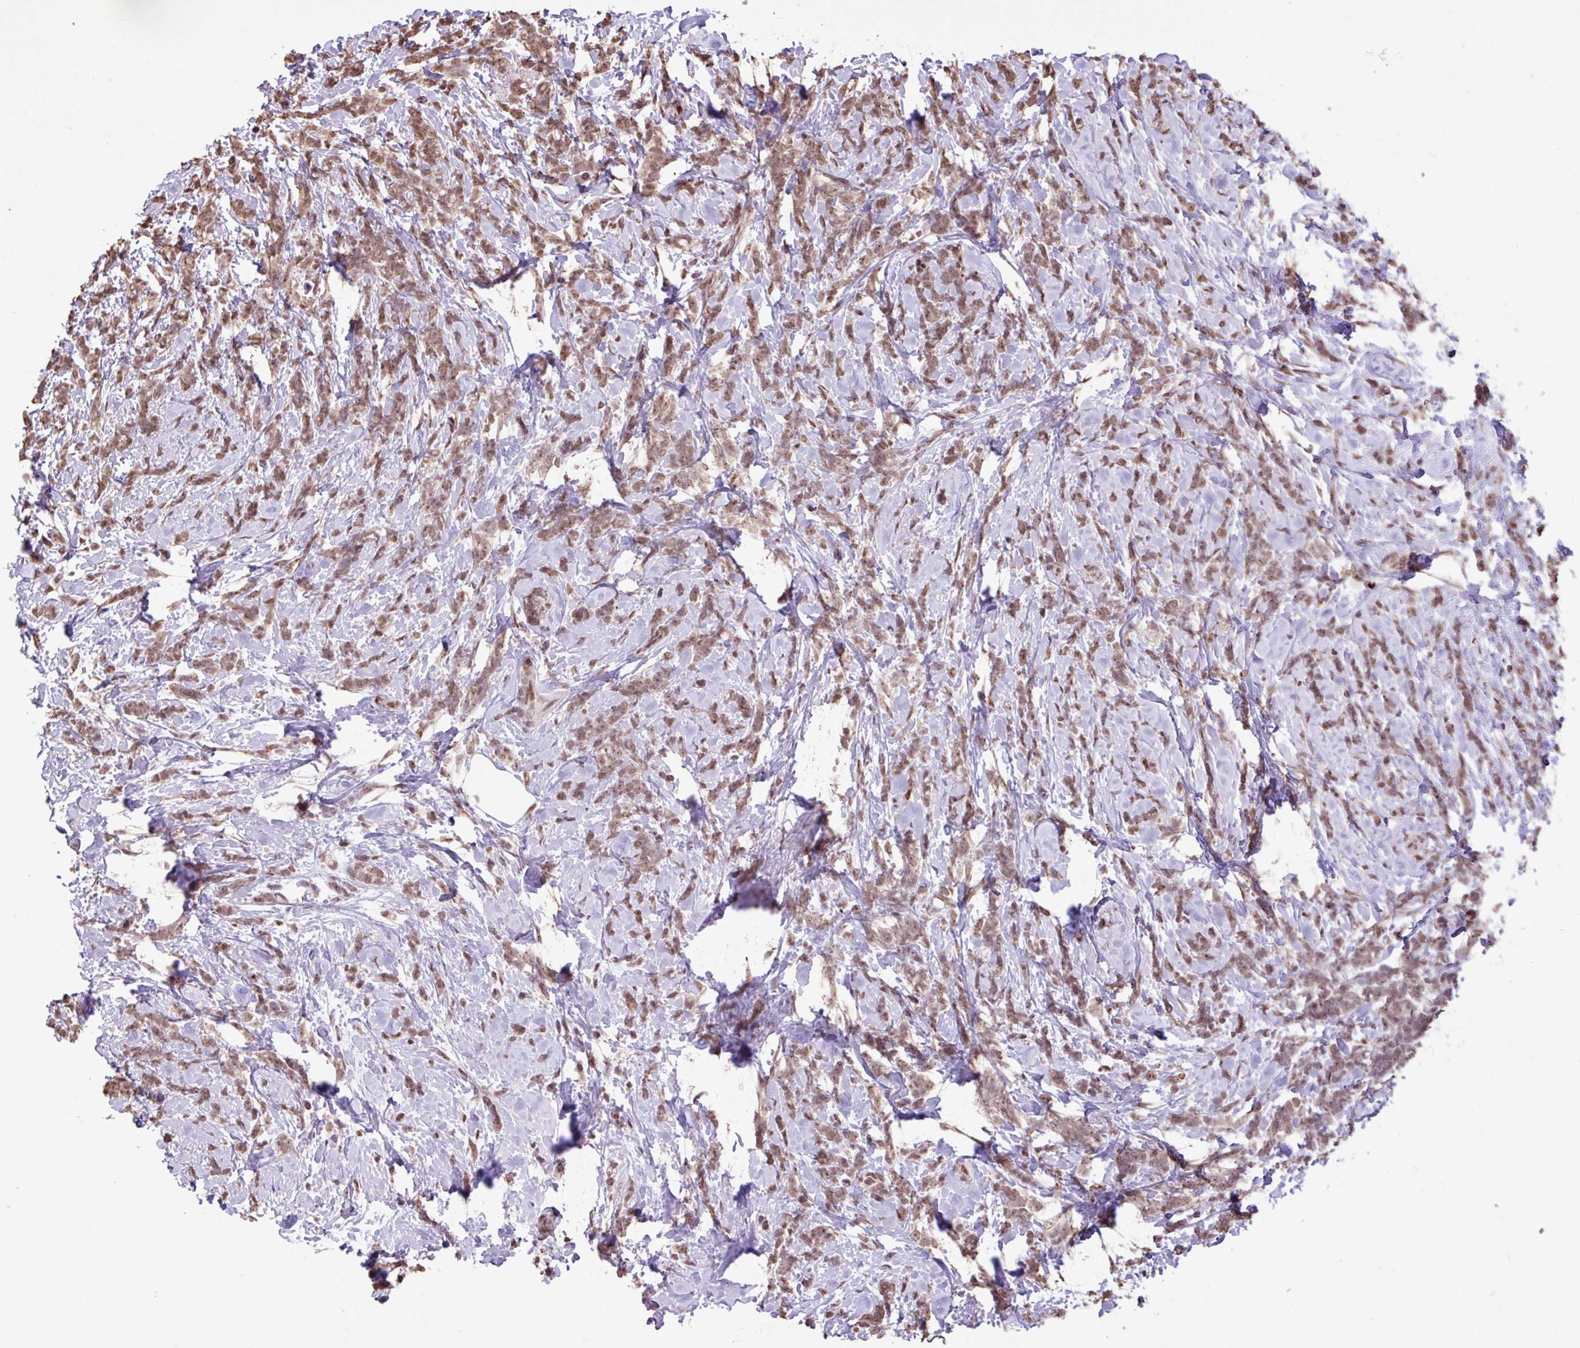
{"staining": {"intensity": "moderate", "quantity": ">75%", "location": "cytoplasmic/membranous,nuclear"}, "tissue": "breast cancer", "cell_type": "Tumor cells", "image_type": "cancer", "snomed": [{"axis": "morphology", "description": "Lobular carcinoma"}, {"axis": "topography", "description": "Breast"}], "caption": "Immunohistochemistry of human breast lobular carcinoma exhibits medium levels of moderate cytoplasmic/membranous and nuclear expression in approximately >75% of tumor cells.", "gene": "ZNF709", "patient": {"sex": "female", "age": 58}}